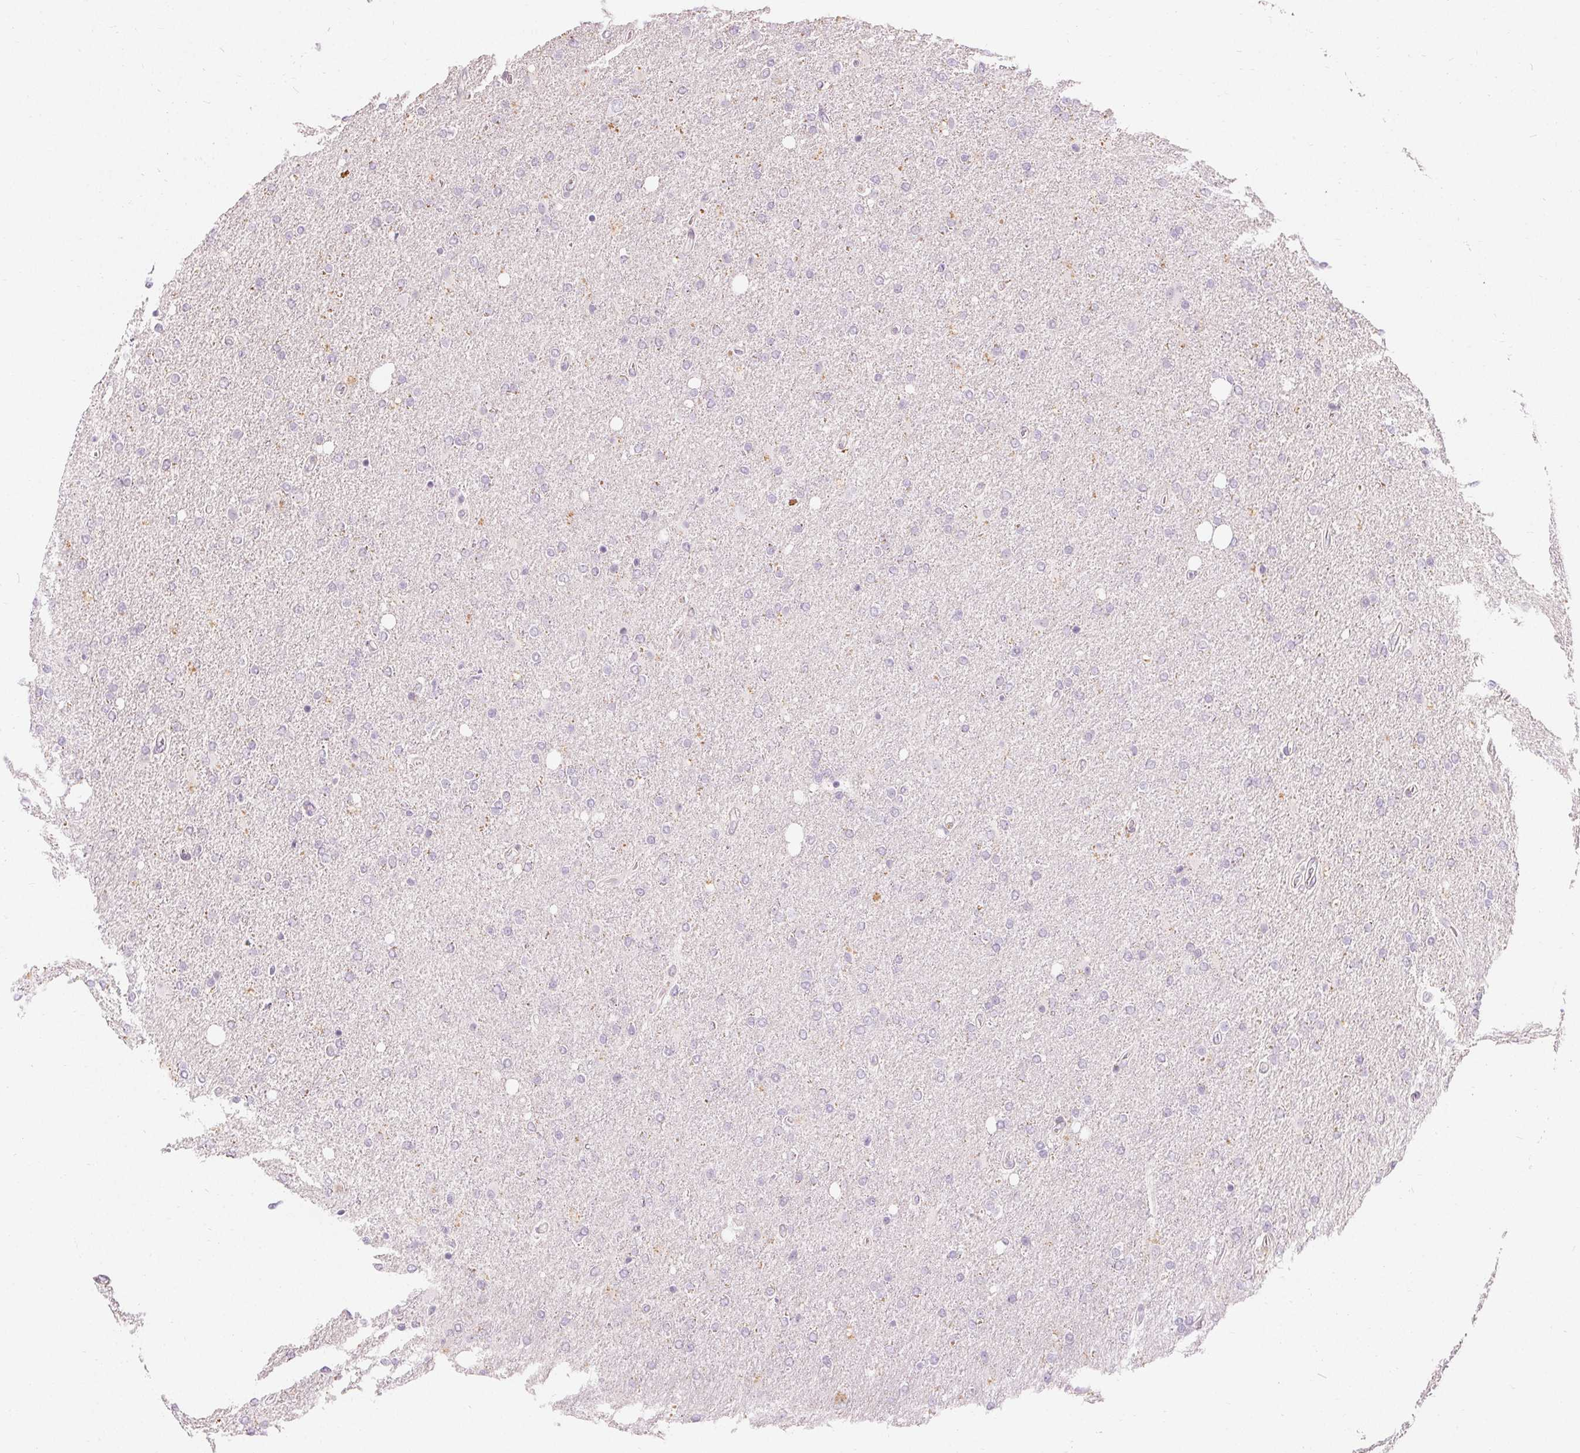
{"staining": {"intensity": "negative", "quantity": "none", "location": "none"}, "tissue": "glioma", "cell_type": "Tumor cells", "image_type": "cancer", "snomed": [{"axis": "morphology", "description": "Glioma, malignant, High grade"}, {"axis": "topography", "description": "Cerebral cortex"}], "caption": "The image demonstrates no staining of tumor cells in high-grade glioma (malignant).", "gene": "HOPX", "patient": {"sex": "male", "age": 70}}